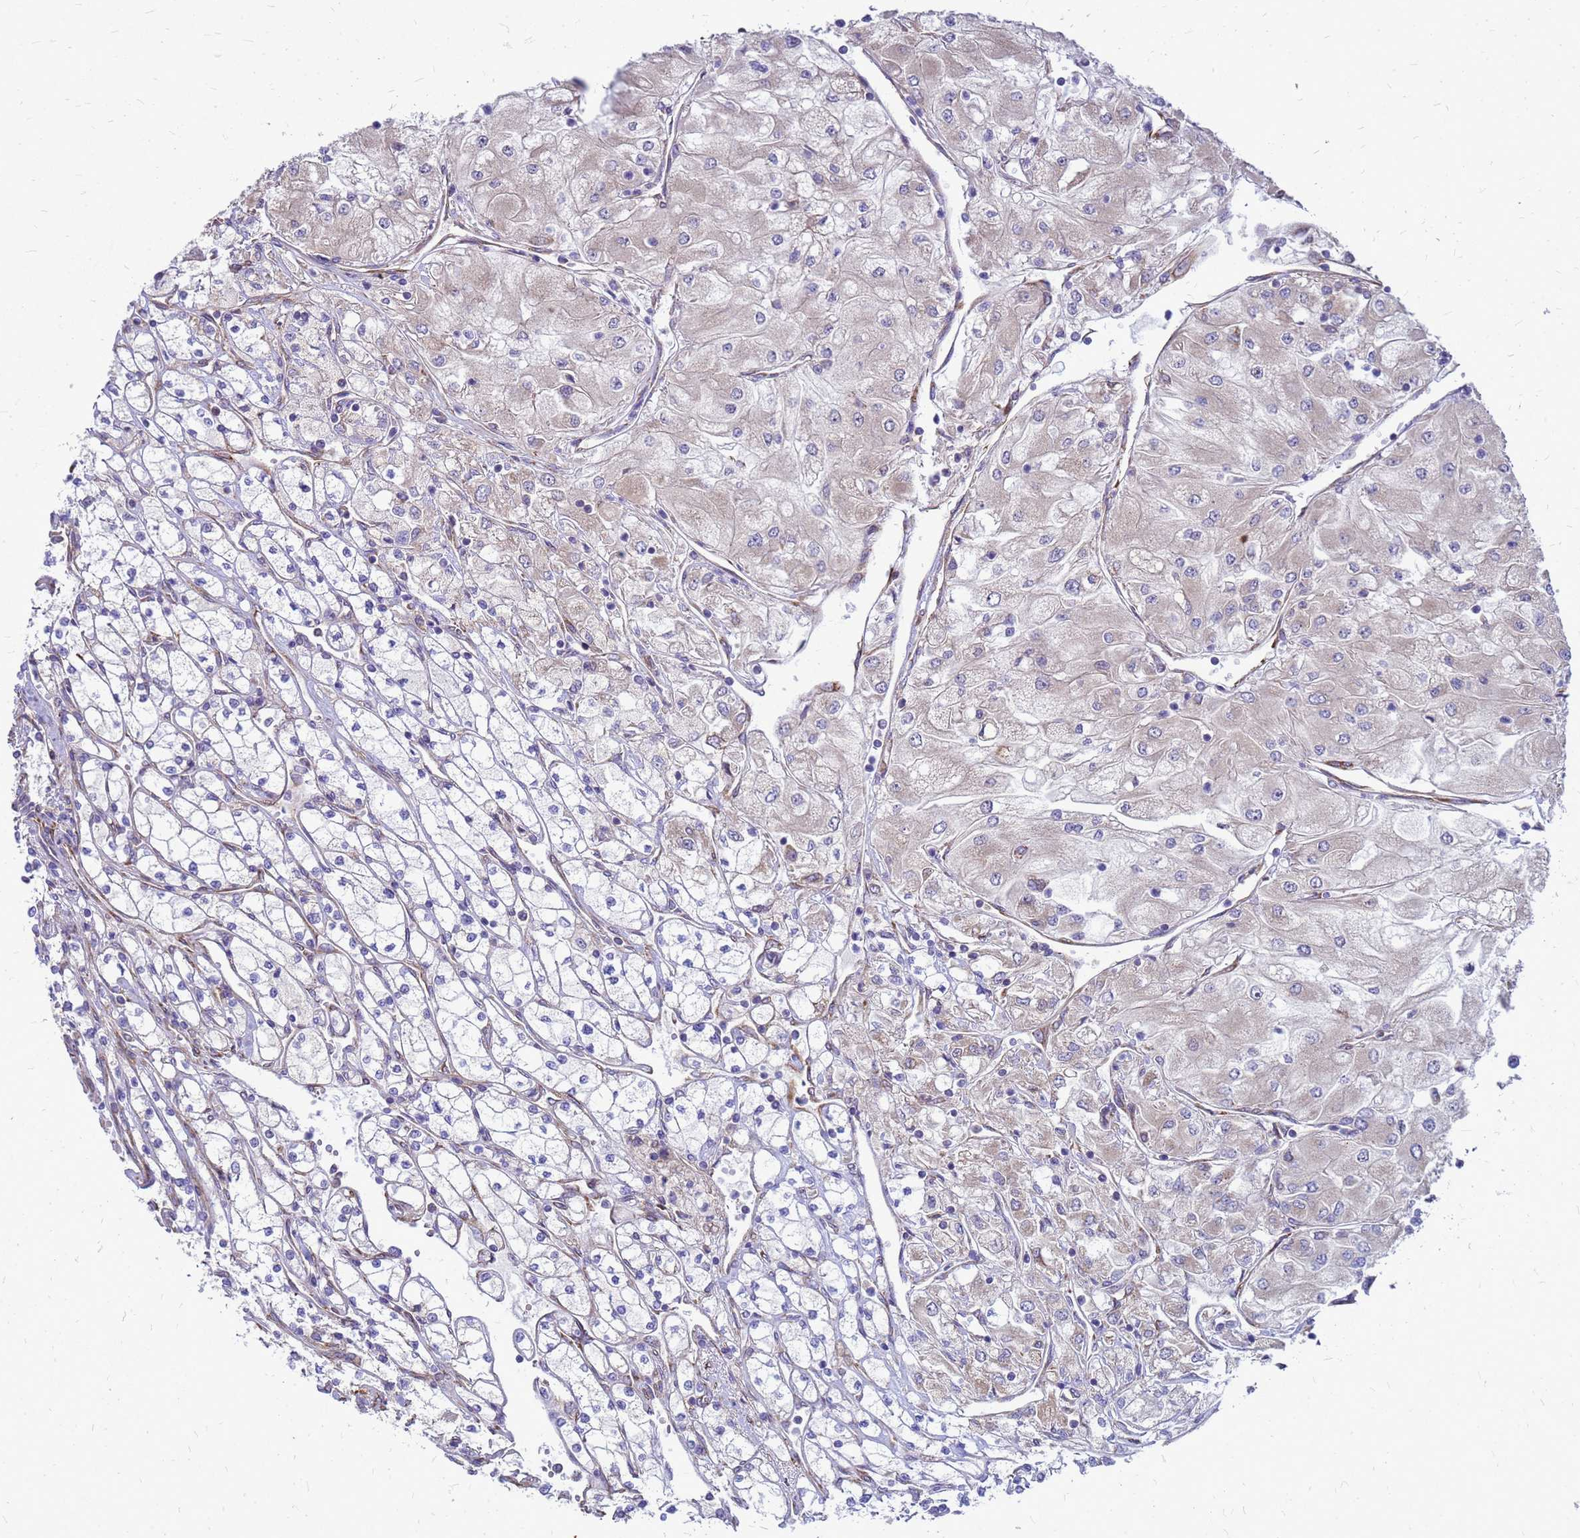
{"staining": {"intensity": "negative", "quantity": "none", "location": "none"}, "tissue": "renal cancer", "cell_type": "Tumor cells", "image_type": "cancer", "snomed": [{"axis": "morphology", "description": "Adenocarcinoma, NOS"}, {"axis": "topography", "description": "Kidney"}], "caption": "The image demonstrates no staining of tumor cells in renal adenocarcinoma.", "gene": "FSTL4", "patient": {"sex": "male", "age": 80}}